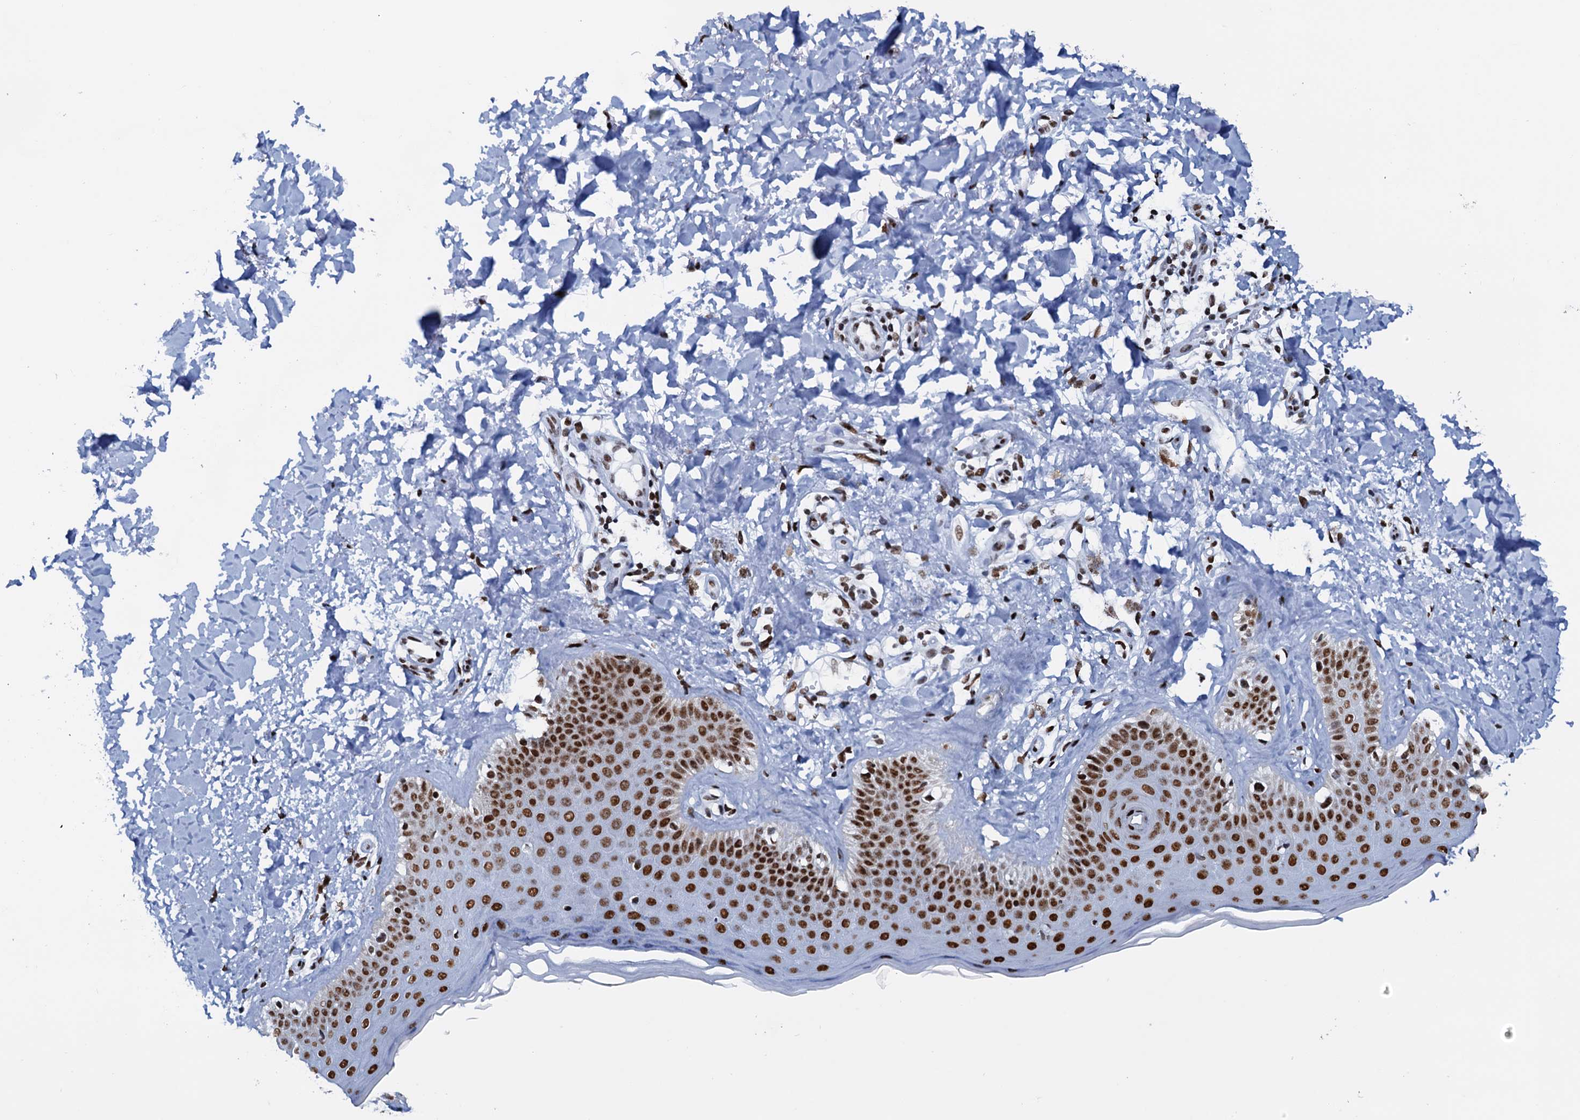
{"staining": {"intensity": "strong", "quantity": ">75%", "location": "nuclear"}, "tissue": "skin", "cell_type": "Fibroblasts", "image_type": "normal", "snomed": [{"axis": "morphology", "description": "Normal tissue, NOS"}, {"axis": "topography", "description": "Skin"}], "caption": "The micrograph demonstrates immunohistochemical staining of normal skin. There is strong nuclear positivity is appreciated in approximately >75% of fibroblasts.", "gene": "SLTM", "patient": {"sex": "male", "age": 52}}